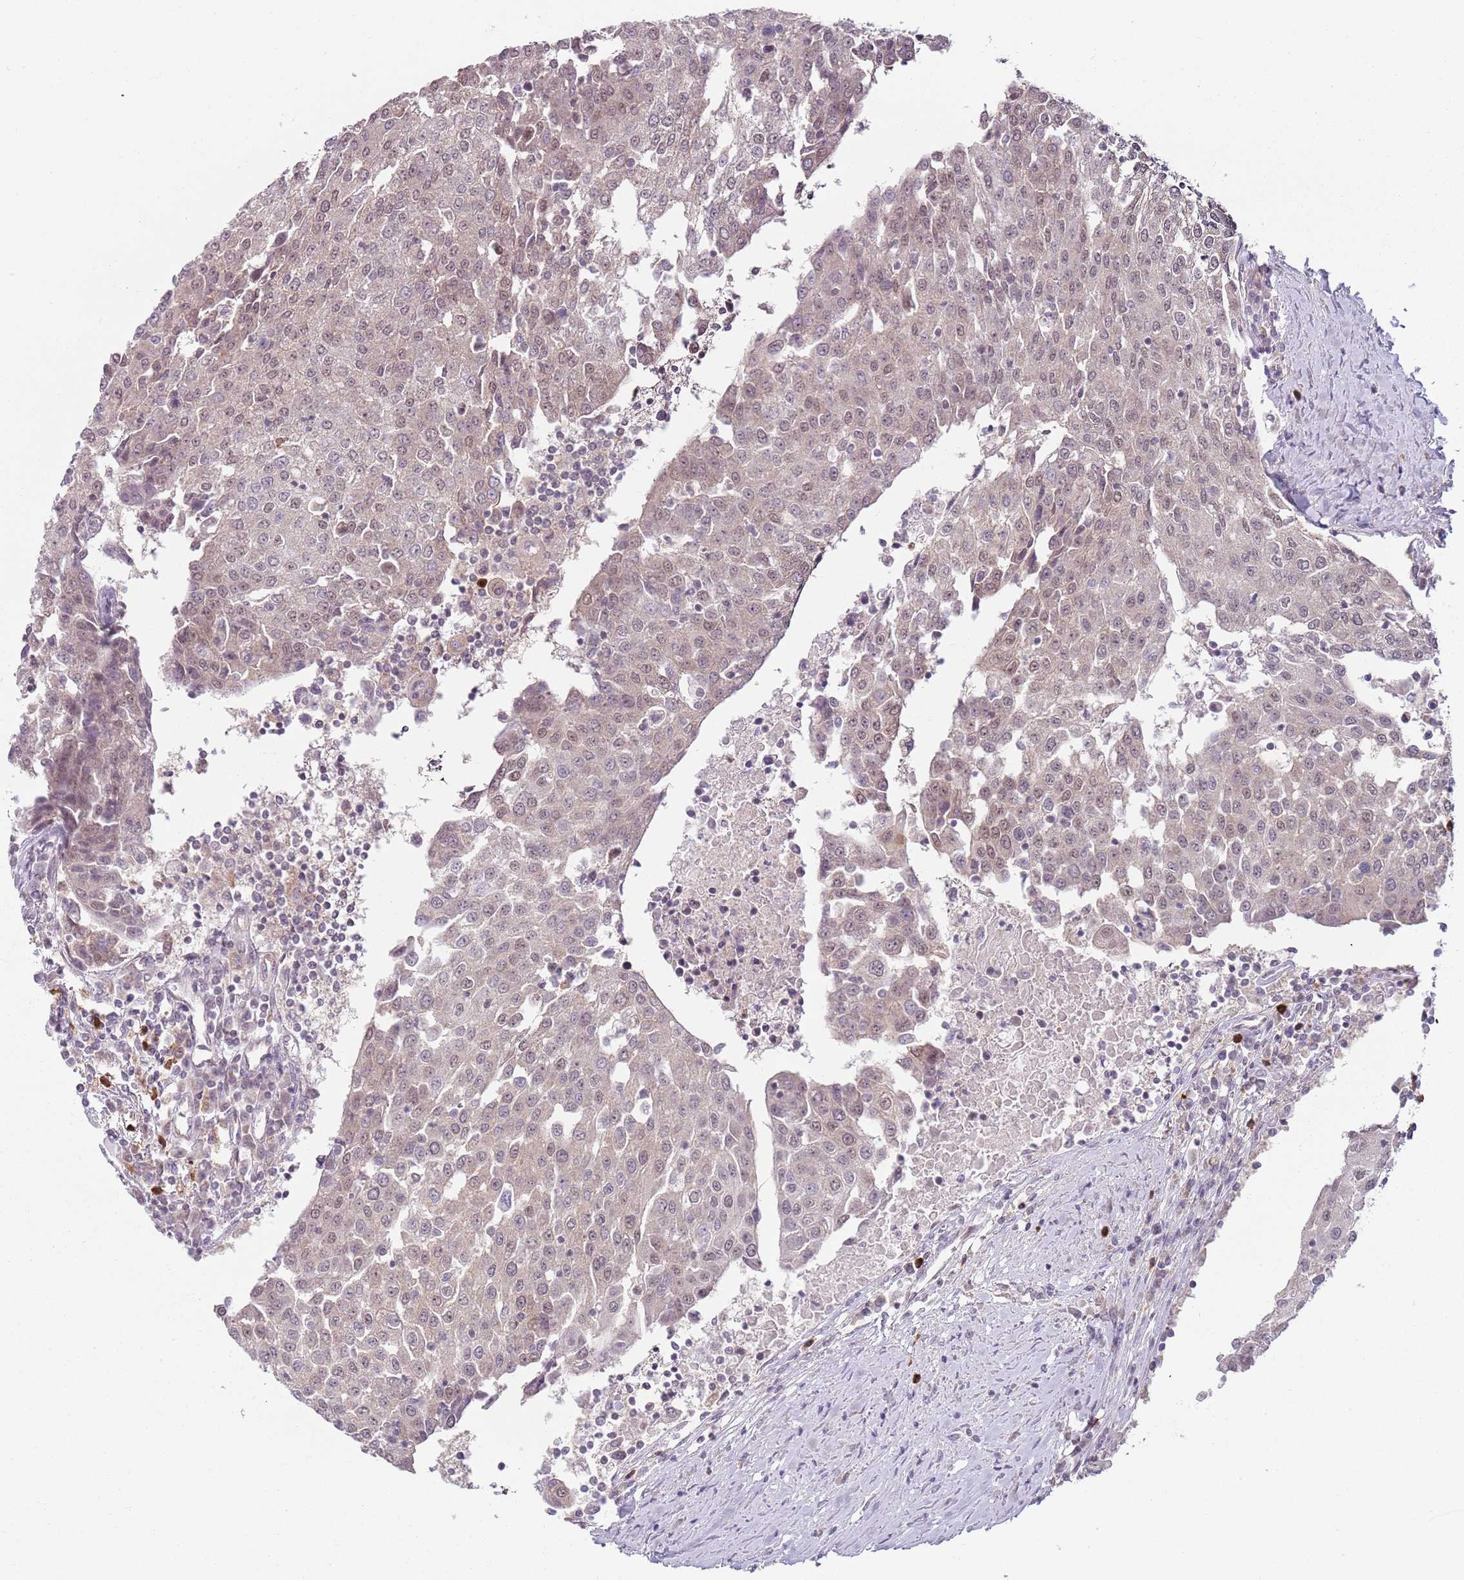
{"staining": {"intensity": "weak", "quantity": "25%-75%", "location": "nuclear"}, "tissue": "urothelial cancer", "cell_type": "Tumor cells", "image_type": "cancer", "snomed": [{"axis": "morphology", "description": "Urothelial carcinoma, High grade"}, {"axis": "topography", "description": "Urinary bladder"}], "caption": "A brown stain shows weak nuclear staining of a protein in urothelial carcinoma (high-grade) tumor cells.", "gene": "SMARCAL1", "patient": {"sex": "female", "age": 85}}